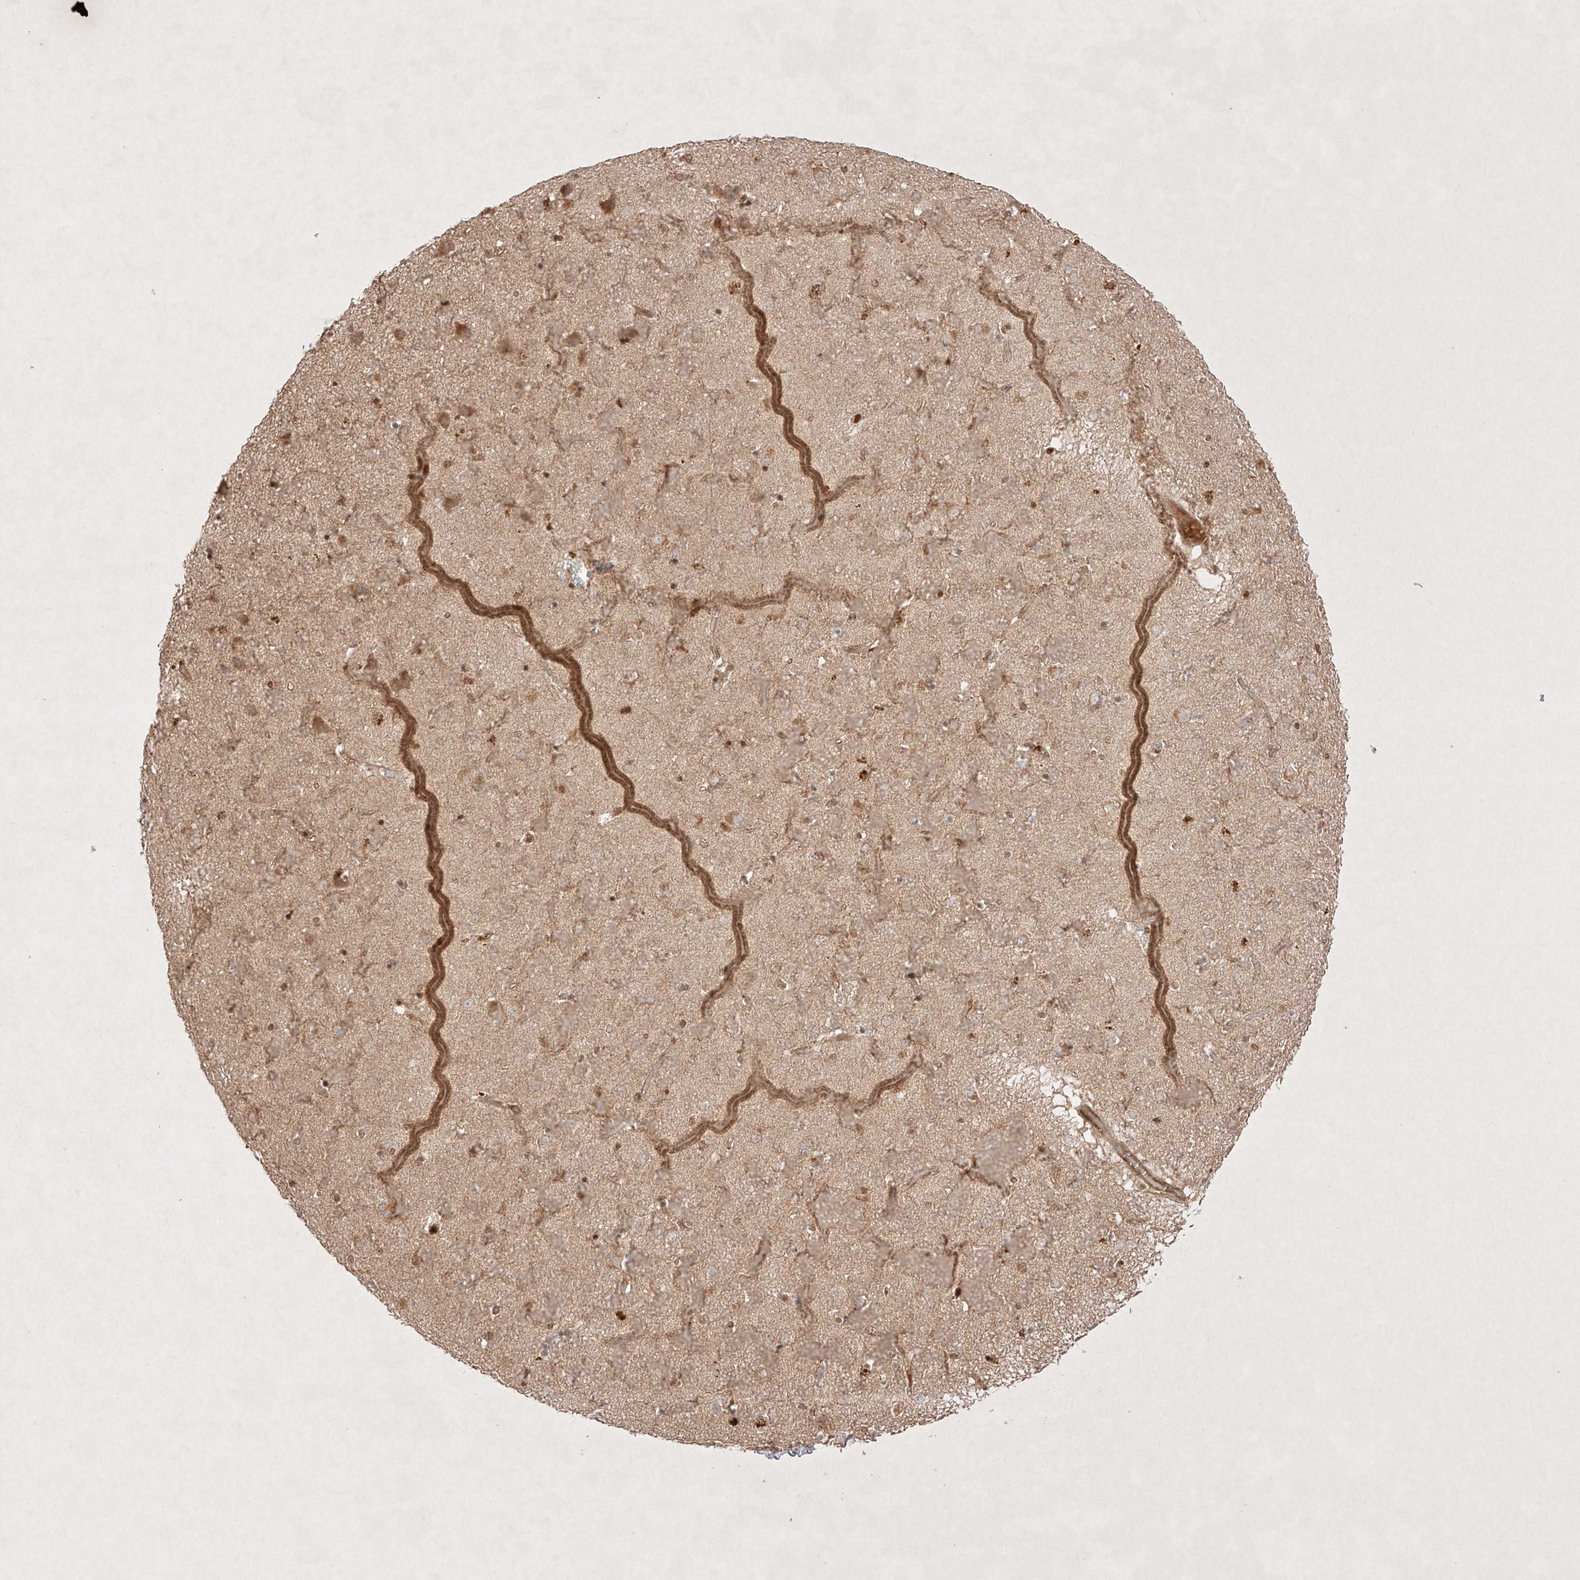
{"staining": {"intensity": "negative", "quantity": "none", "location": "none"}, "tissue": "caudate", "cell_type": "Glial cells", "image_type": "normal", "snomed": [{"axis": "morphology", "description": "Normal tissue, NOS"}, {"axis": "topography", "description": "Lateral ventricle wall"}], "caption": "High power microscopy micrograph of an immunohistochemistry image of normal caudate, revealing no significant expression in glial cells. (Brightfield microscopy of DAB immunohistochemistry (IHC) at high magnification).", "gene": "RNF31", "patient": {"sex": "male", "age": 70}}